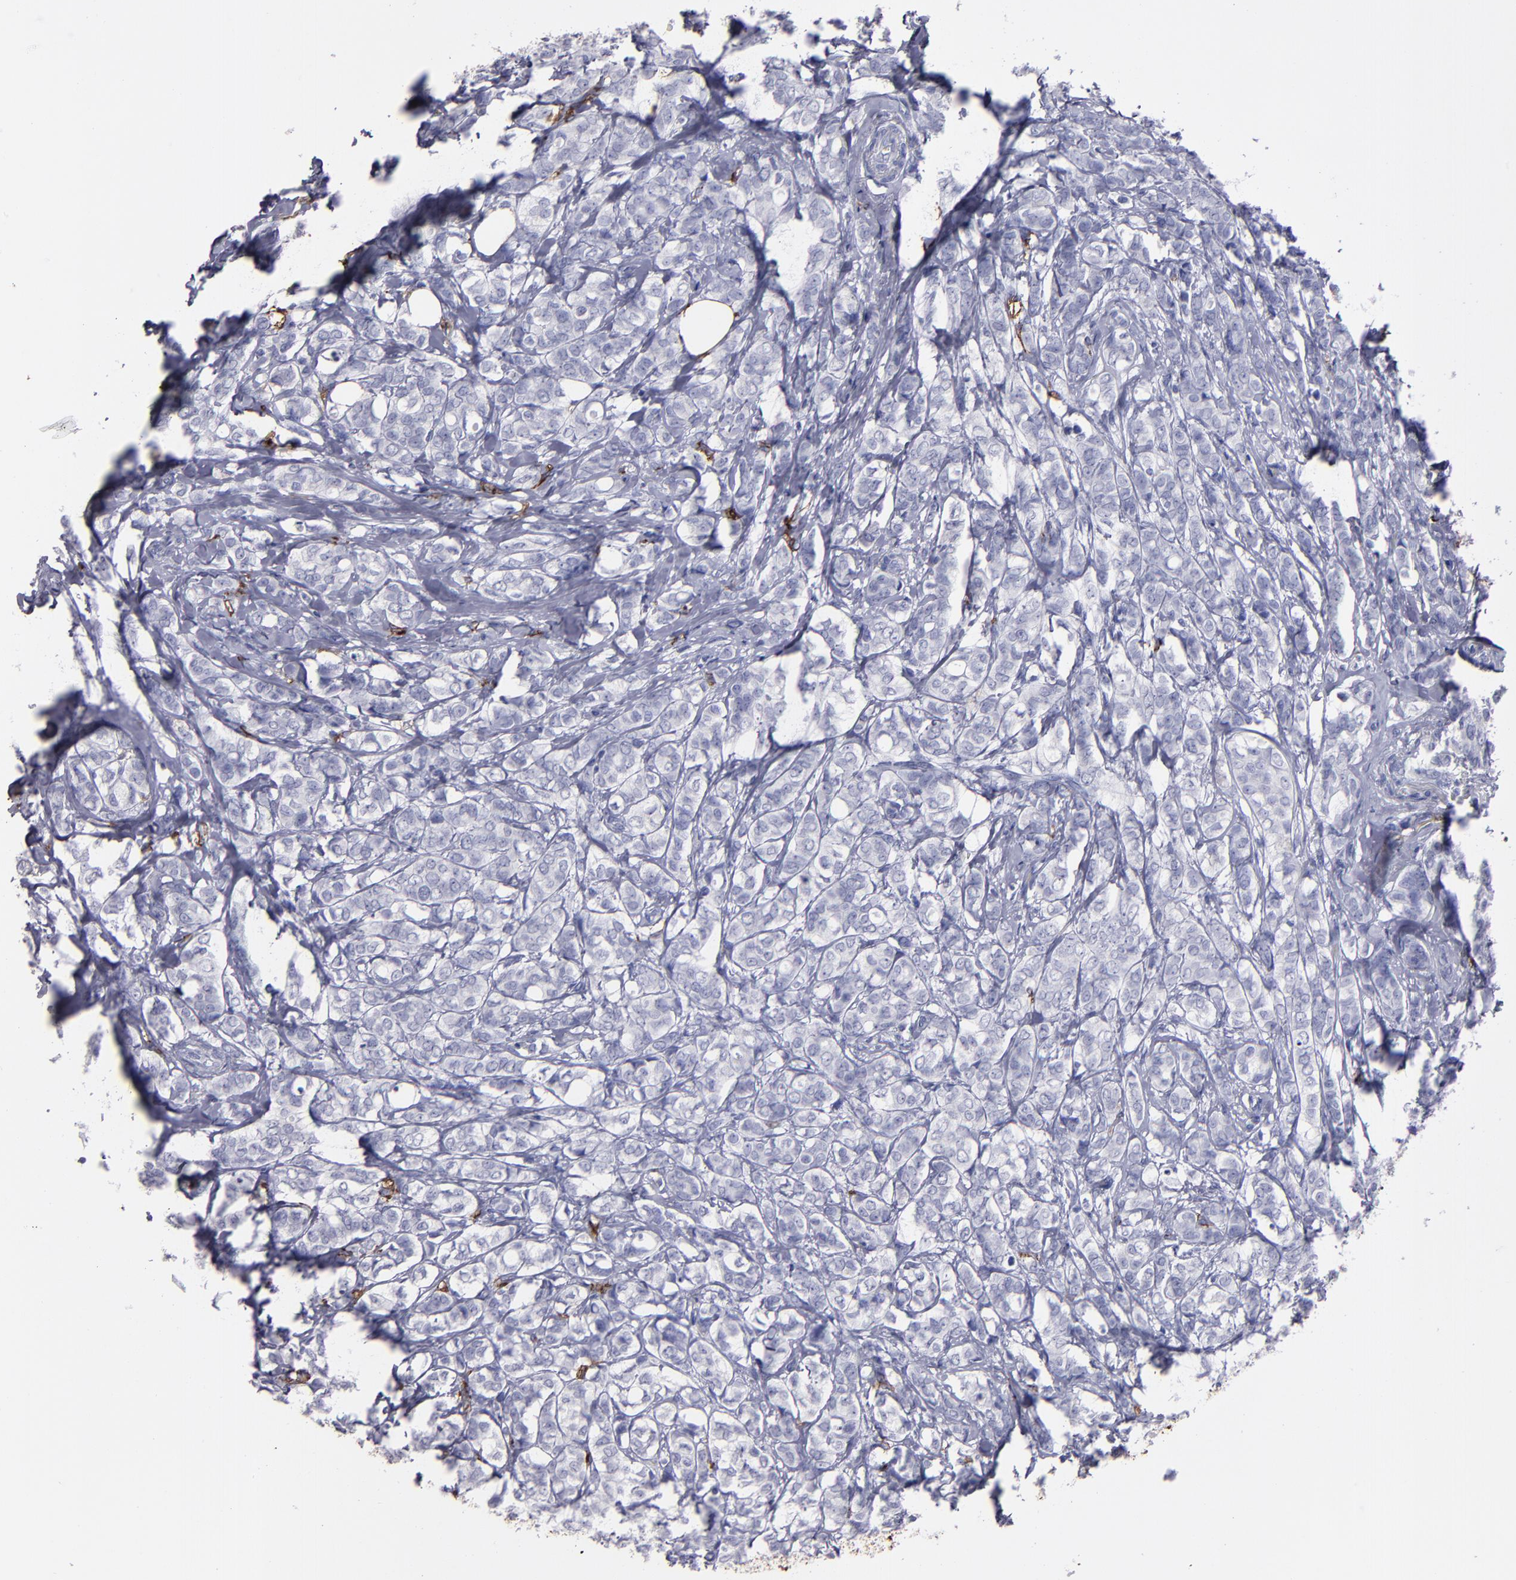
{"staining": {"intensity": "negative", "quantity": "none", "location": "none"}, "tissue": "breast cancer", "cell_type": "Tumor cells", "image_type": "cancer", "snomed": [{"axis": "morphology", "description": "Lobular carcinoma"}, {"axis": "topography", "description": "Breast"}], "caption": "Breast cancer stained for a protein using IHC displays no staining tumor cells.", "gene": "CD36", "patient": {"sex": "female", "age": 60}}